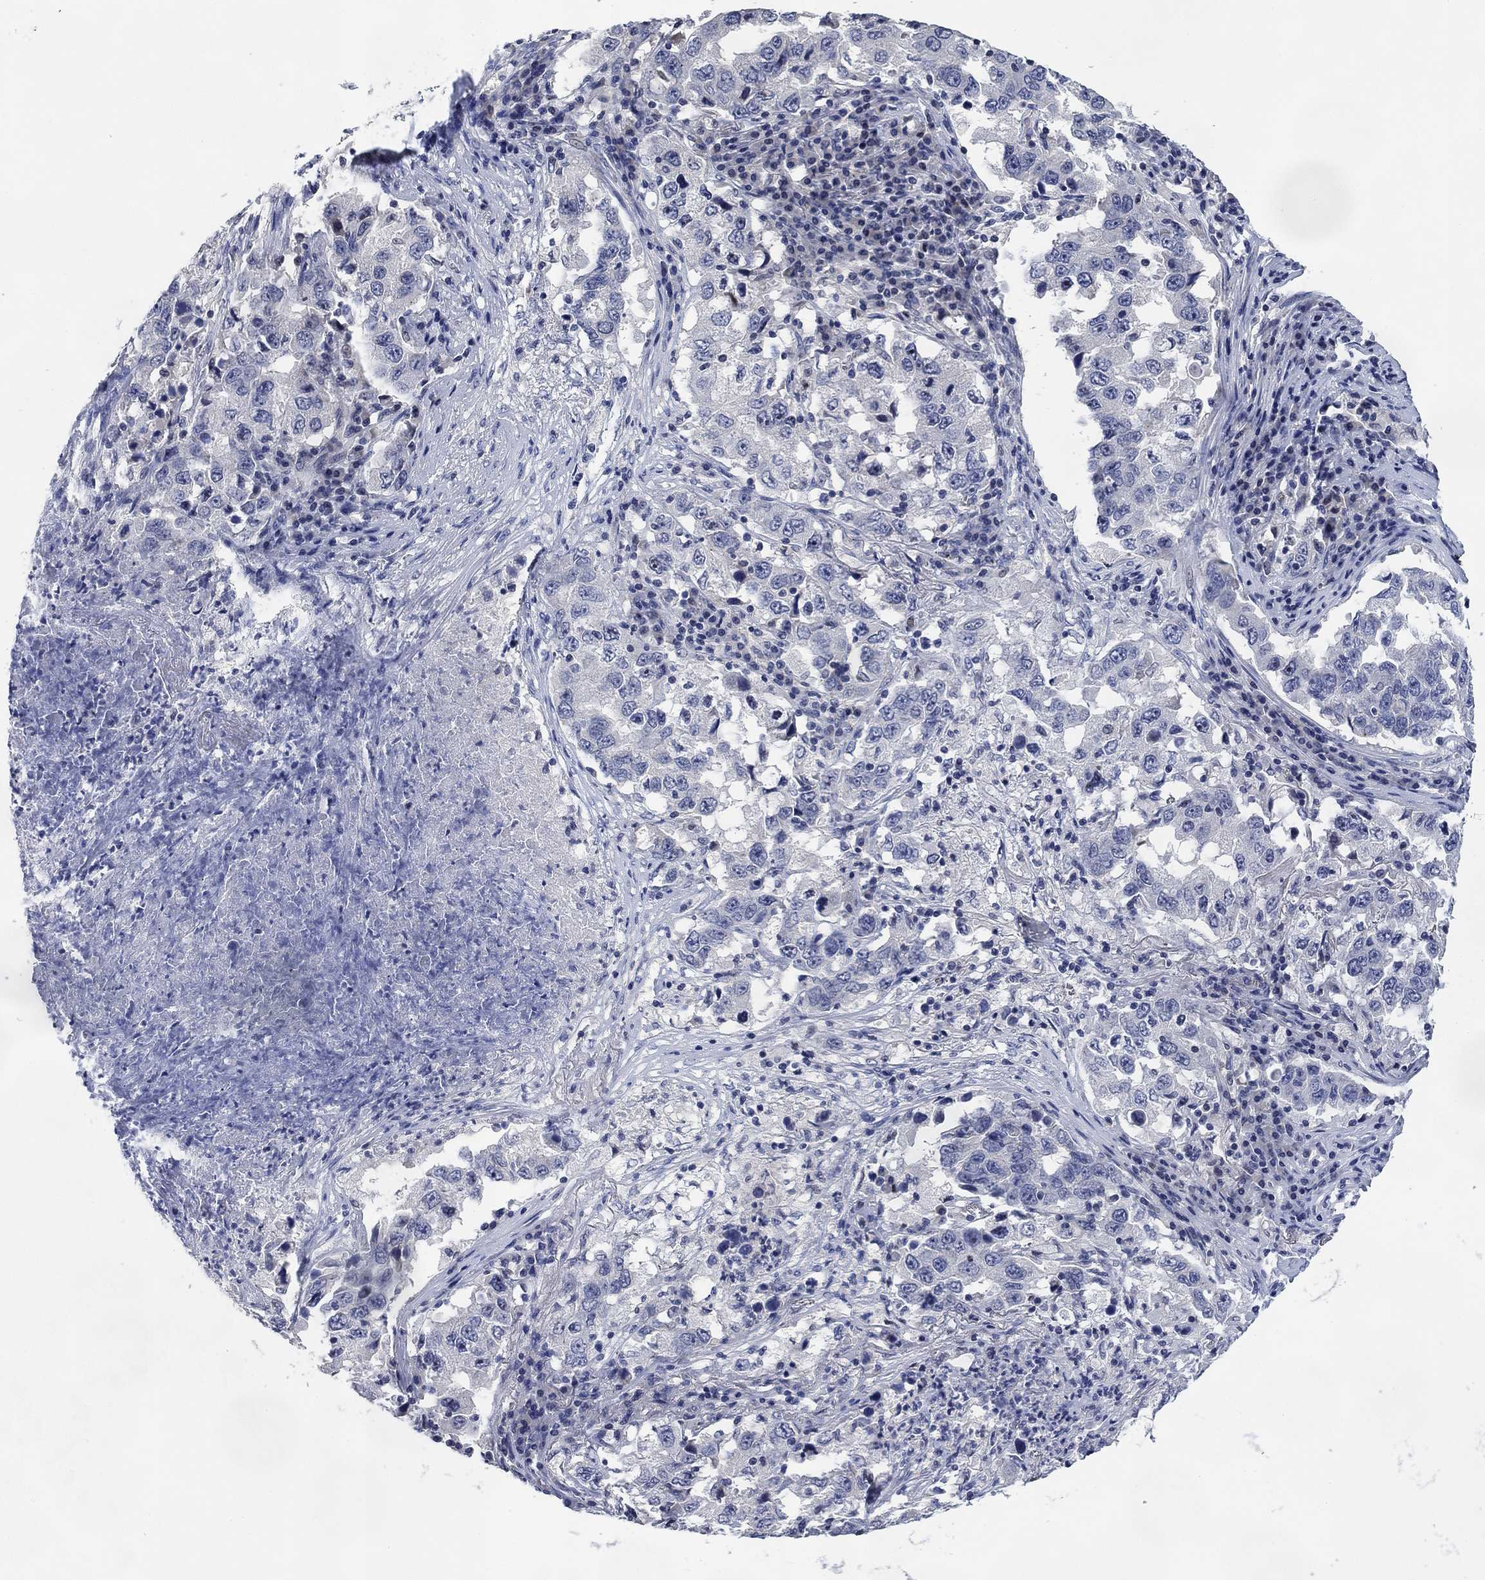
{"staining": {"intensity": "negative", "quantity": "none", "location": "none"}, "tissue": "lung cancer", "cell_type": "Tumor cells", "image_type": "cancer", "snomed": [{"axis": "morphology", "description": "Adenocarcinoma, NOS"}, {"axis": "topography", "description": "Lung"}], "caption": "Tumor cells are negative for protein expression in human lung cancer.", "gene": "DAZL", "patient": {"sex": "male", "age": 73}}